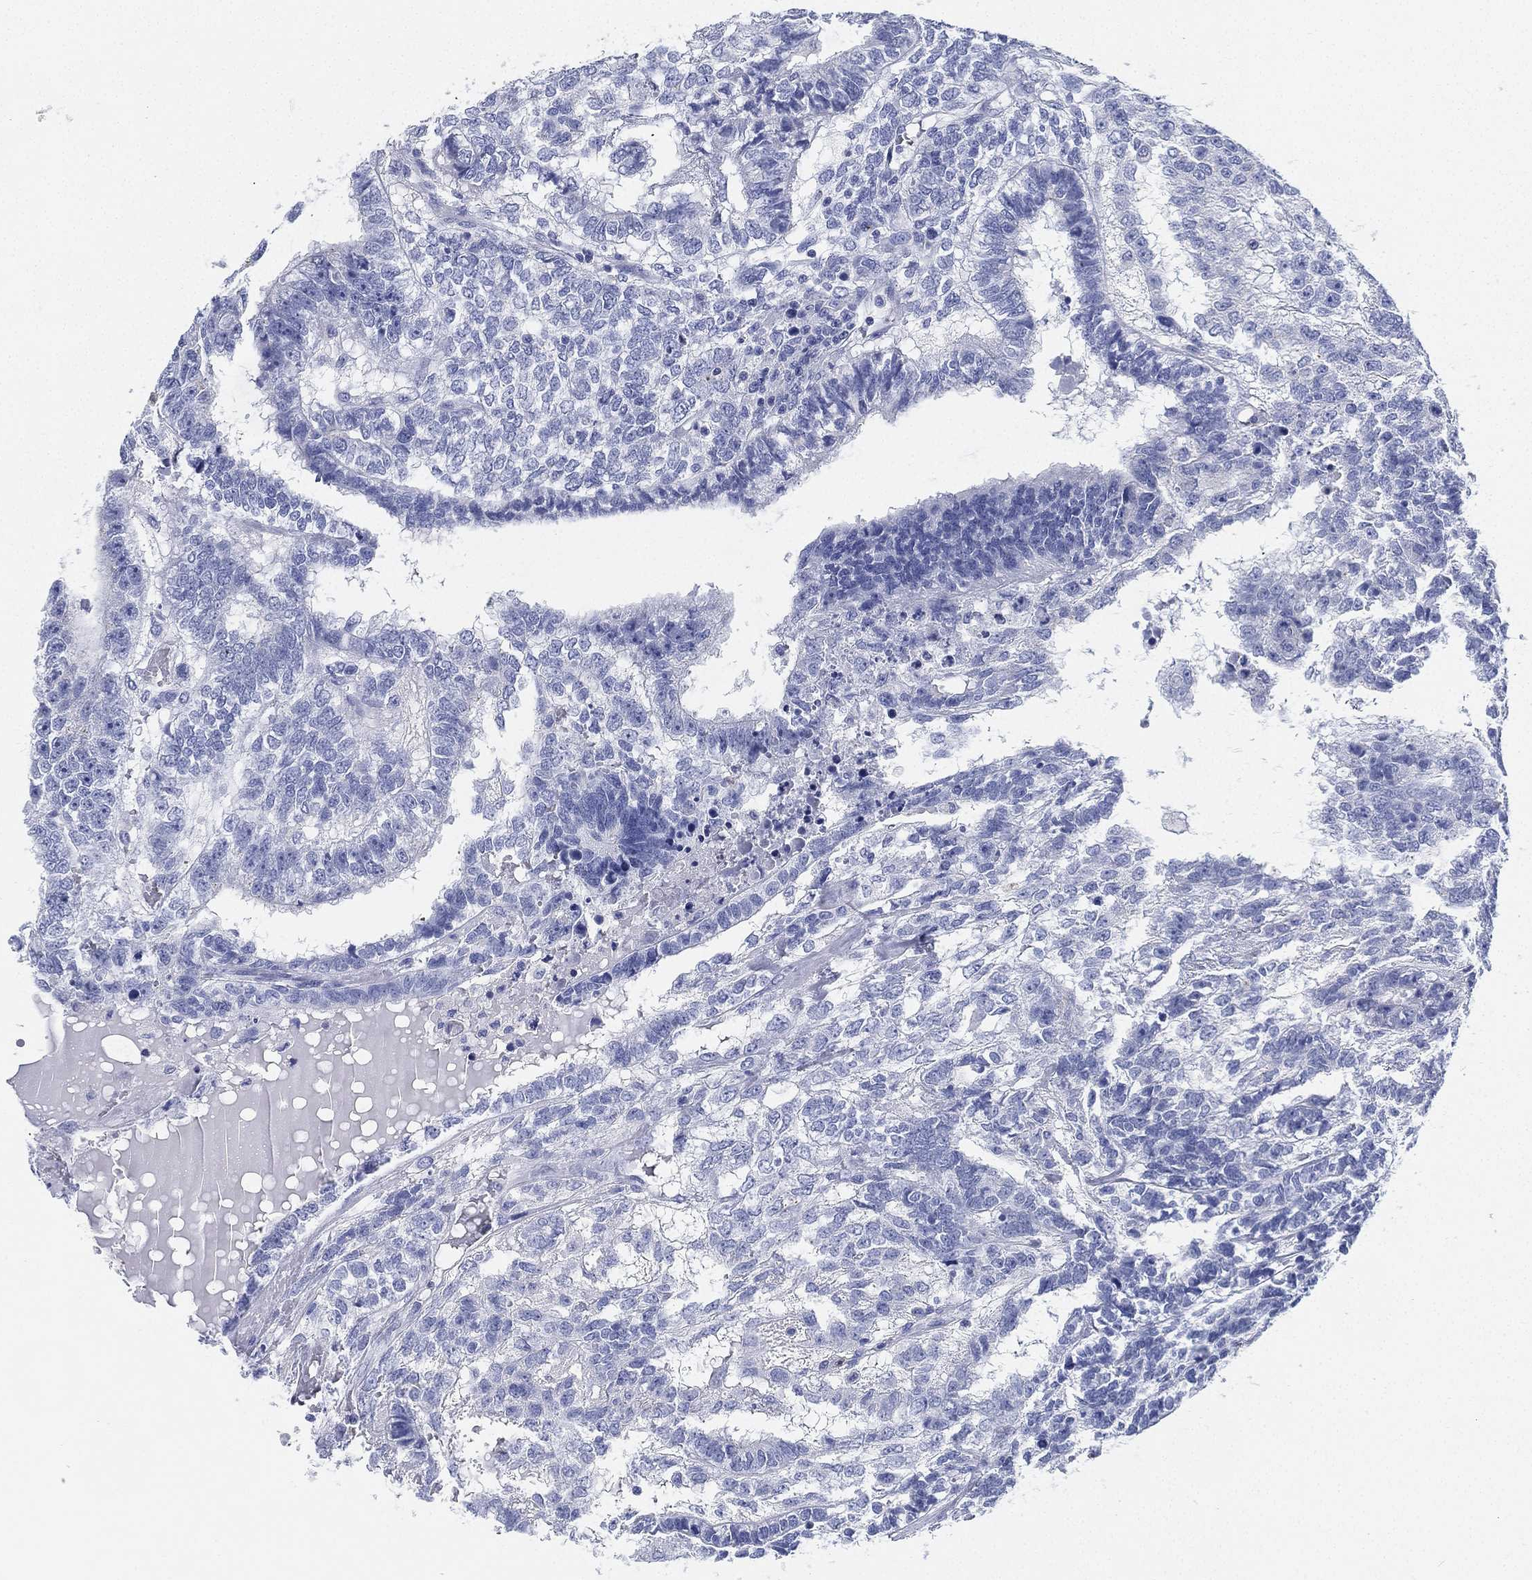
{"staining": {"intensity": "negative", "quantity": "none", "location": "none"}, "tissue": "testis cancer", "cell_type": "Tumor cells", "image_type": "cancer", "snomed": [{"axis": "morphology", "description": "Seminoma, NOS"}, {"axis": "morphology", "description": "Carcinoma, Embryonal, NOS"}, {"axis": "topography", "description": "Testis"}], "caption": "The IHC image has no significant positivity in tumor cells of testis cancer tissue.", "gene": "DEFB121", "patient": {"sex": "male", "age": 41}}